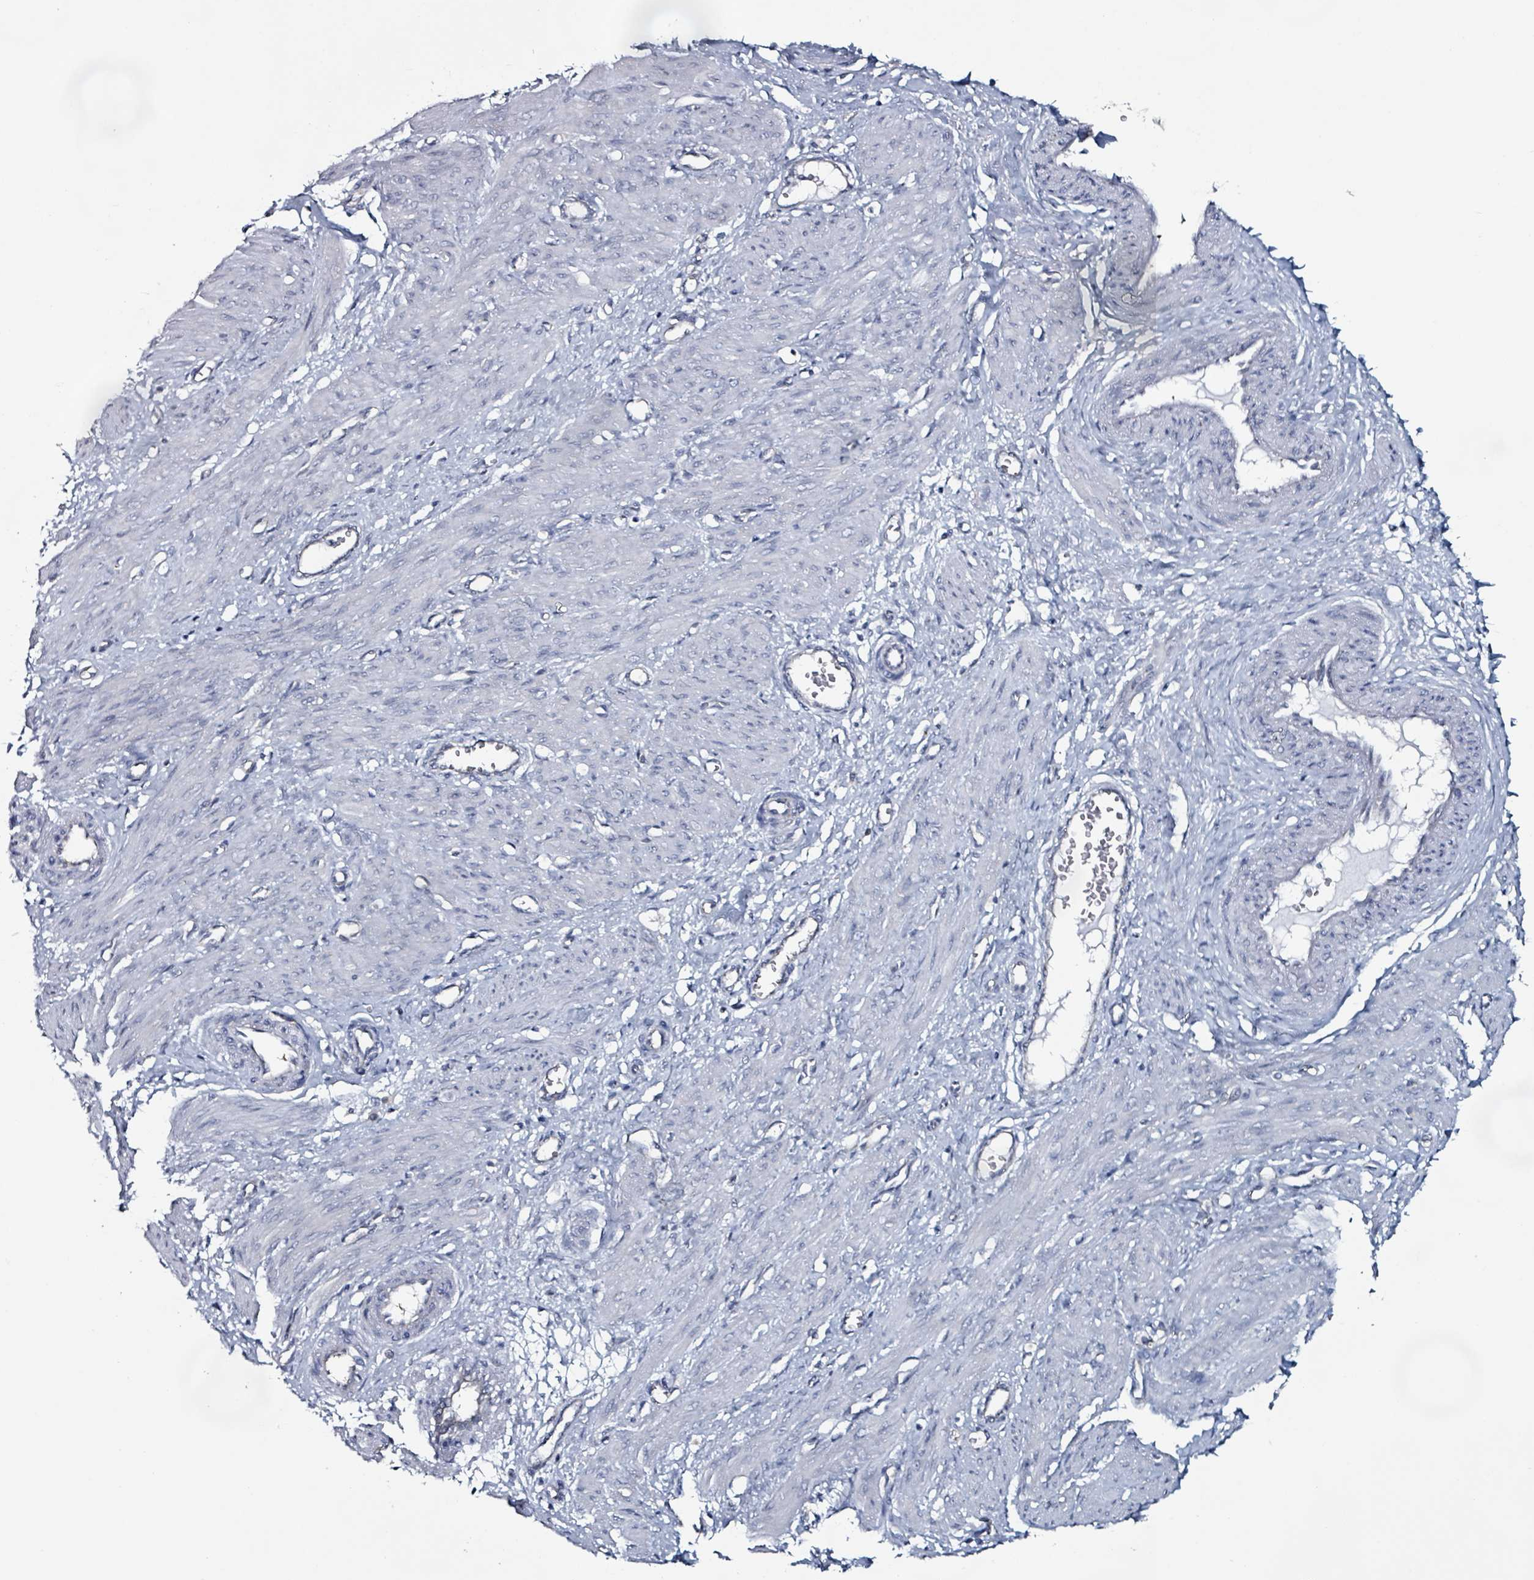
{"staining": {"intensity": "negative", "quantity": "none", "location": "none"}, "tissue": "smooth muscle", "cell_type": "Smooth muscle cells", "image_type": "normal", "snomed": [{"axis": "morphology", "description": "Normal tissue, NOS"}, {"axis": "topography", "description": "Endometrium"}], "caption": "The immunohistochemistry (IHC) micrograph has no significant expression in smooth muscle cells of smooth muscle. (DAB immunohistochemistry, high magnification).", "gene": "B3GAT3", "patient": {"sex": "female", "age": 33}}